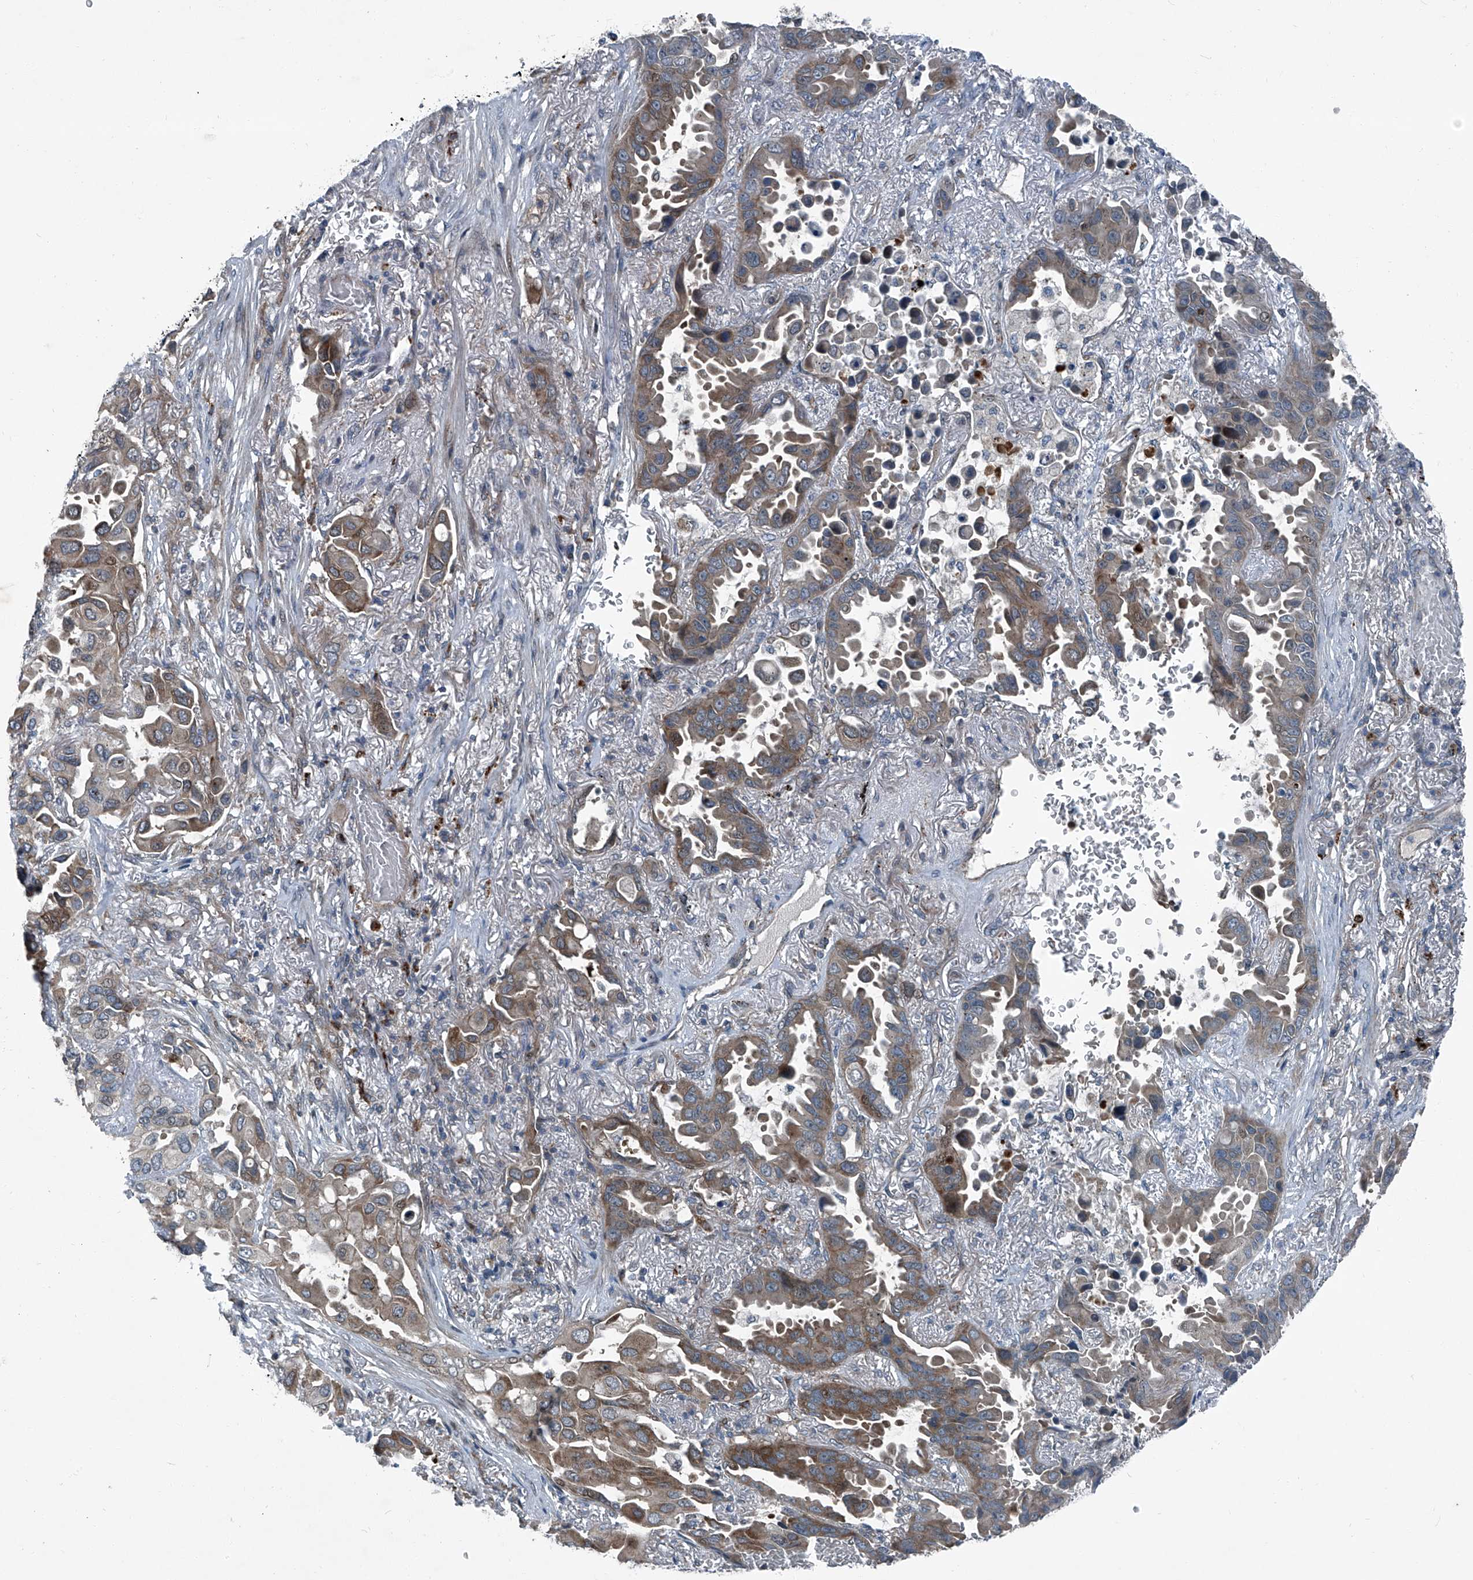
{"staining": {"intensity": "moderate", "quantity": "25%-75%", "location": "cytoplasmic/membranous"}, "tissue": "lung cancer", "cell_type": "Tumor cells", "image_type": "cancer", "snomed": [{"axis": "morphology", "description": "Adenocarcinoma, NOS"}, {"axis": "topography", "description": "Lung"}], "caption": "Tumor cells reveal medium levels of moderate cytoplasmic/membranous positivity in about 25%-75% of cells in lung cancer.", "gene": "SENP2", "patient": {"sex": "male", "age": 64}}